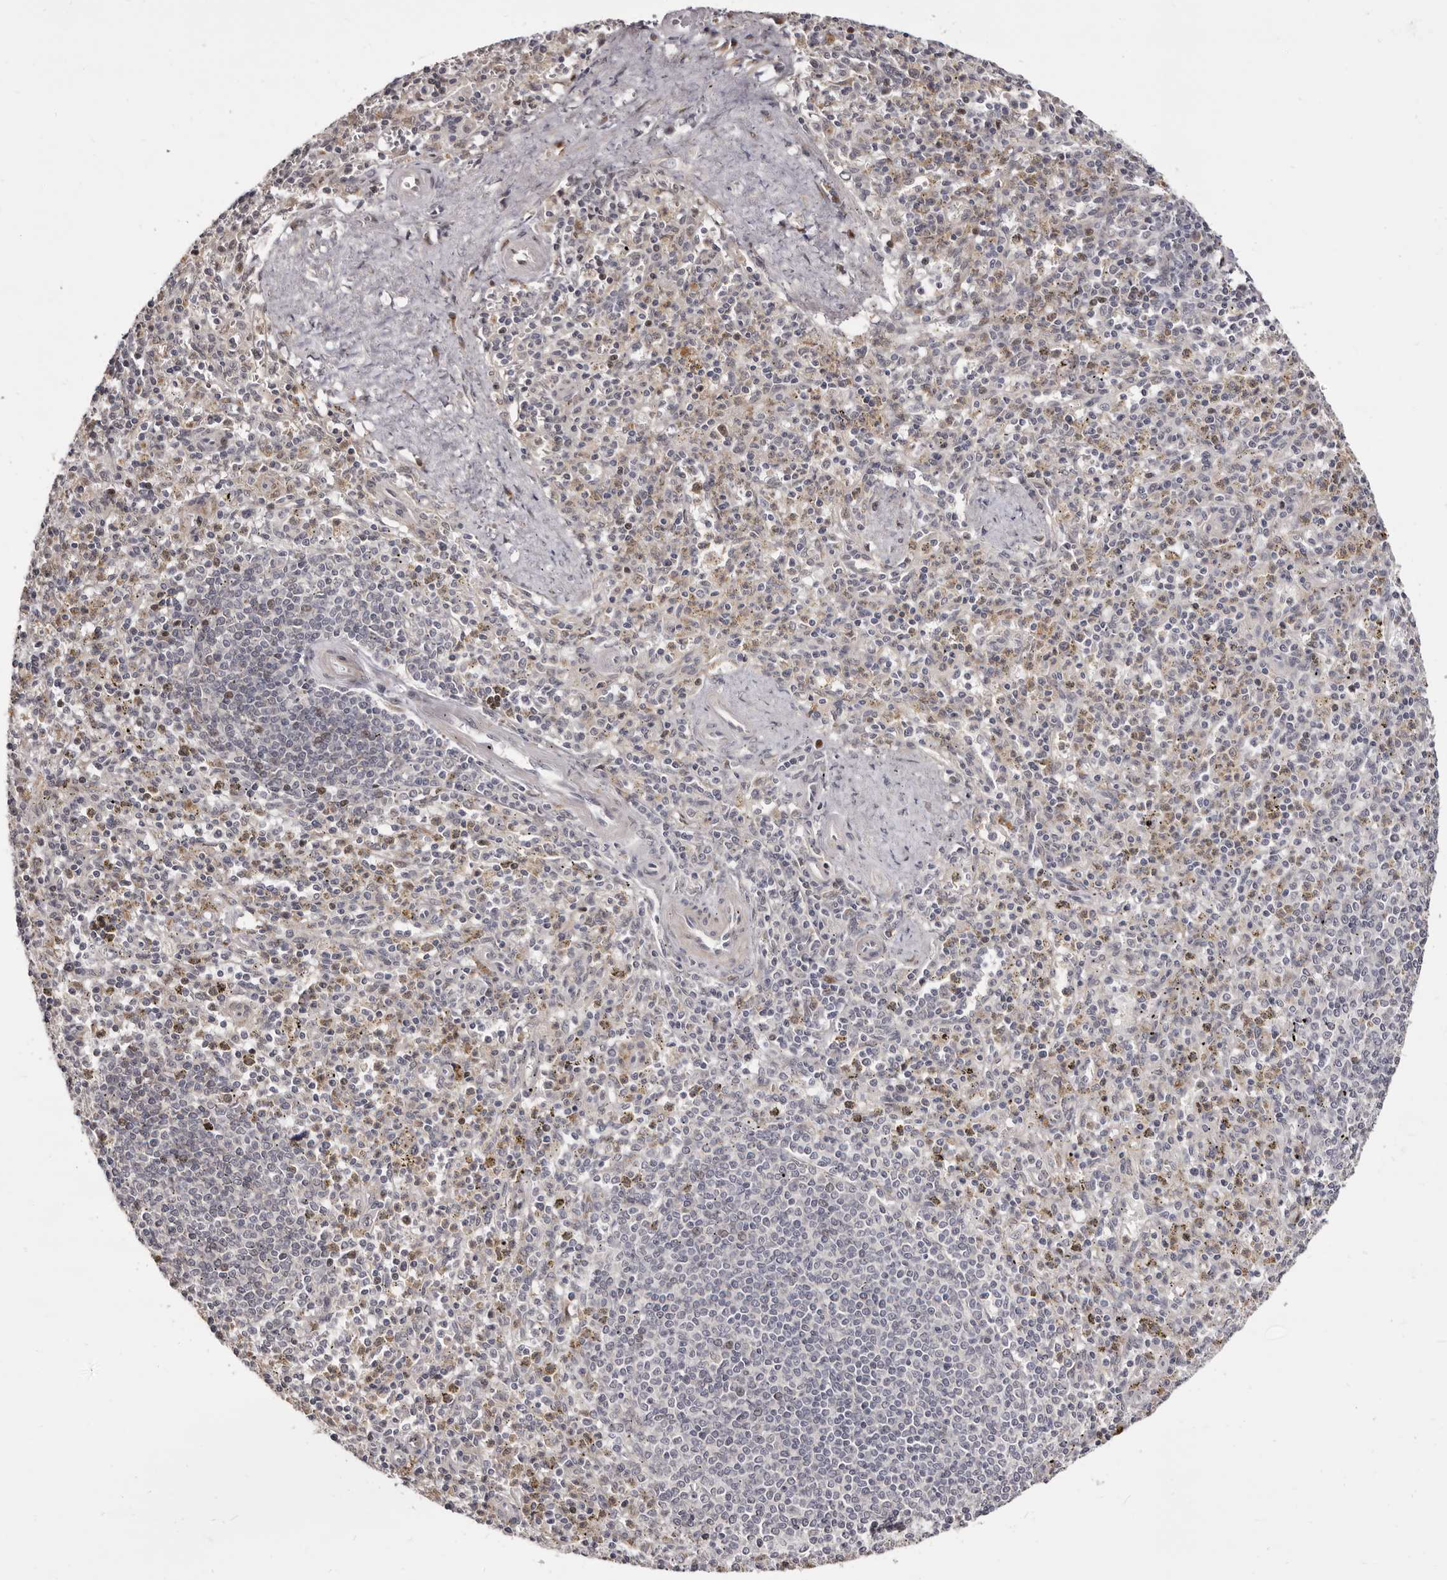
{"staining": {"intensity": "weak", "quantity": "<25%", "location": "cytoplasmic/membranous"}, "tissue": "spleen", "cell_type": "Cells in red pulp", "image_type": "normal", "snomed": [{"axis": "morphology", "description": "Normal tissue, NOS"}, {"axis": "topography", "description": "Spleen"}], "caption": "Micrograph shows no significant protein positivity in cells in red pulp of benign spleen. (DAB immunohistochemistry with hematoxylin counter stain).", "gene": "ZNF326", "patient": {"sex": "male", "age": 72}}